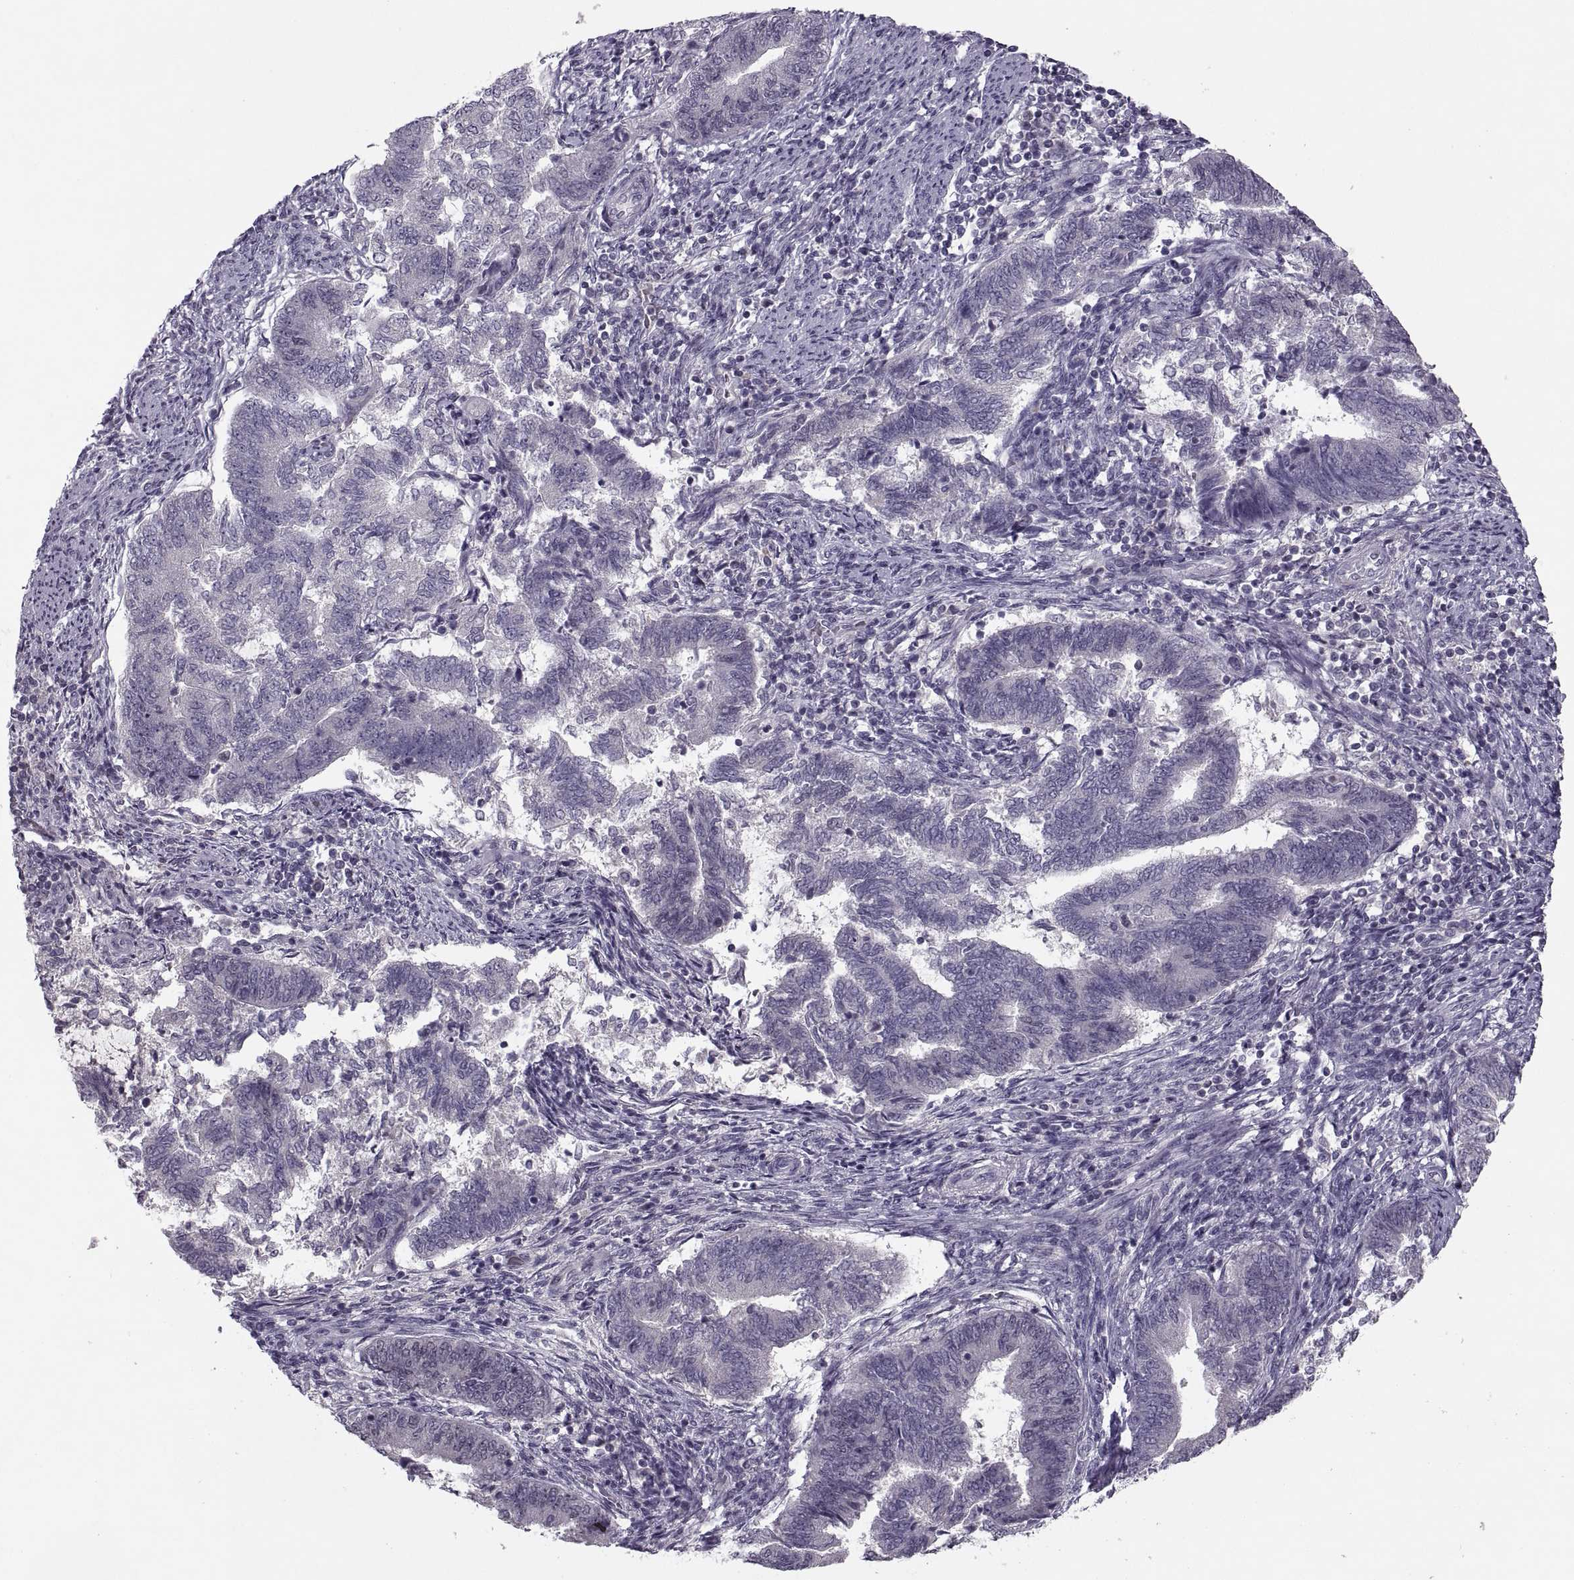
{"staining": {"intensity": "negative", "quantity": "none", "location": "none"}, "tissue": "endometrial cancer", "cell_type": "Tumor cells", "image_type": "cancer", "snomed": [{"axis": "morphology", "description": "Adenocarcinoma, NOS"}, {"axis": "topography", "description": "Endometrium"}], "caption": "Histopathology image shows no protein staining in tumor cells of adenocarcinoma (endometrial) tissue.", "gene": "CACNA1F", "patient": {"sex": "female", "age": 65}}